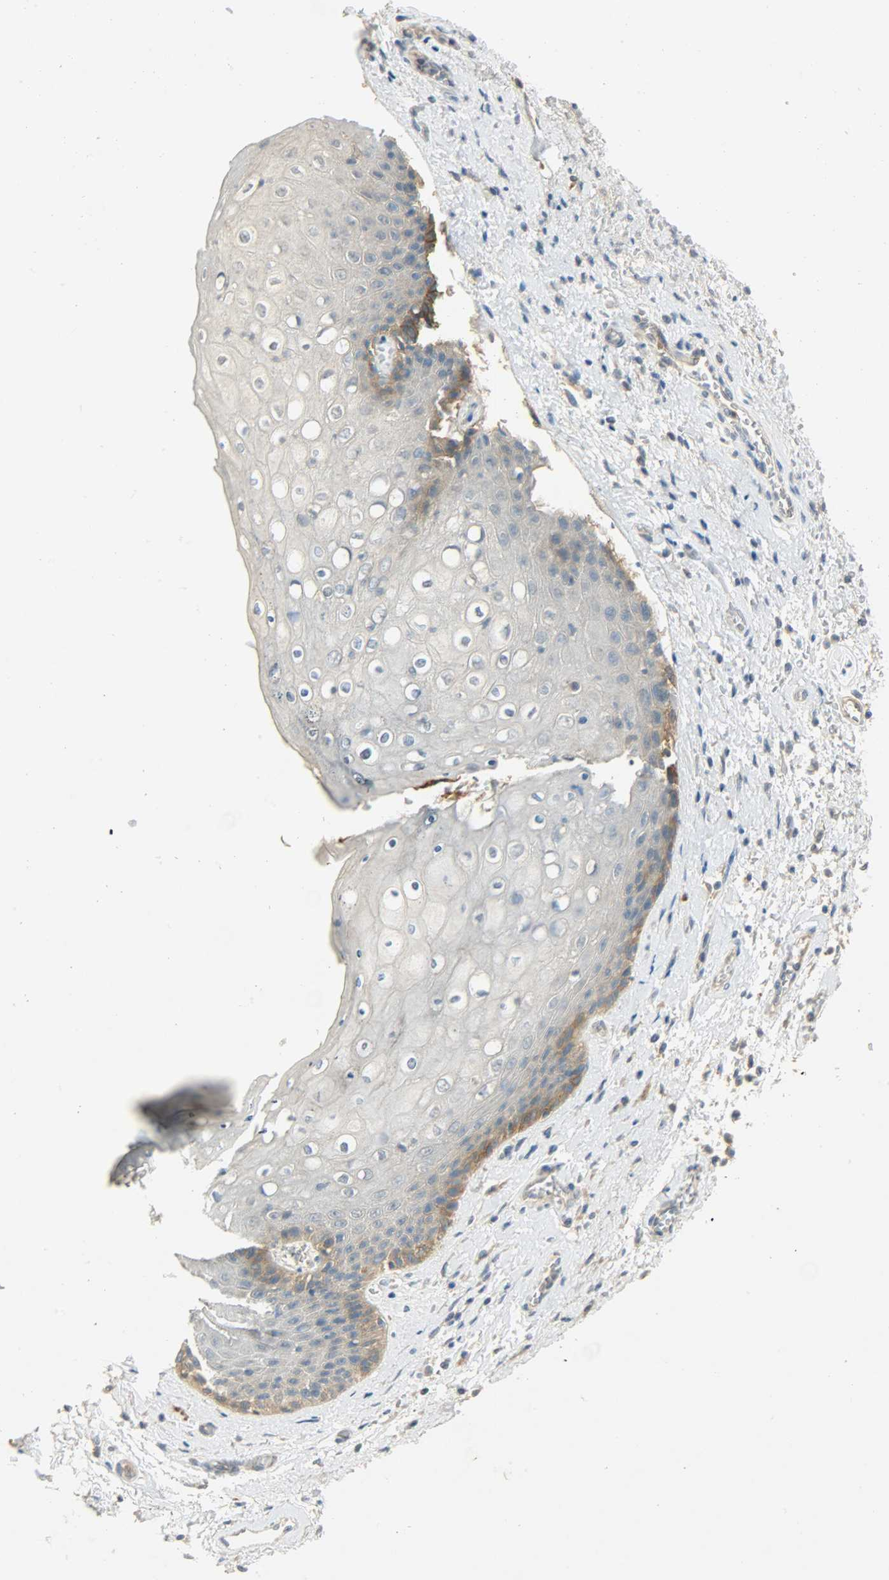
{"staining": {"intensity": "moderate", "quantity": "<25%", "location": "cytoplasmic/membranous"}, "tissue": "skin", "cell_type": "Epidermal cells", "image_type": "normal", "snomed": [{"axis": "morphology", "description": "Normal tissue, NOS"}, {"axis": "topography", "description": "Anal"}], "caption": "Benign skin shows moderate cytoplasmic/membranous staining in about <25% of epidermal cells The staining is performed using DAB brown chromogen to label protein expression. The nuclei are counter-stained blue using hematoxylin..", "gene": "DSG2", "patient": {"sex": "female", "age": 46}}